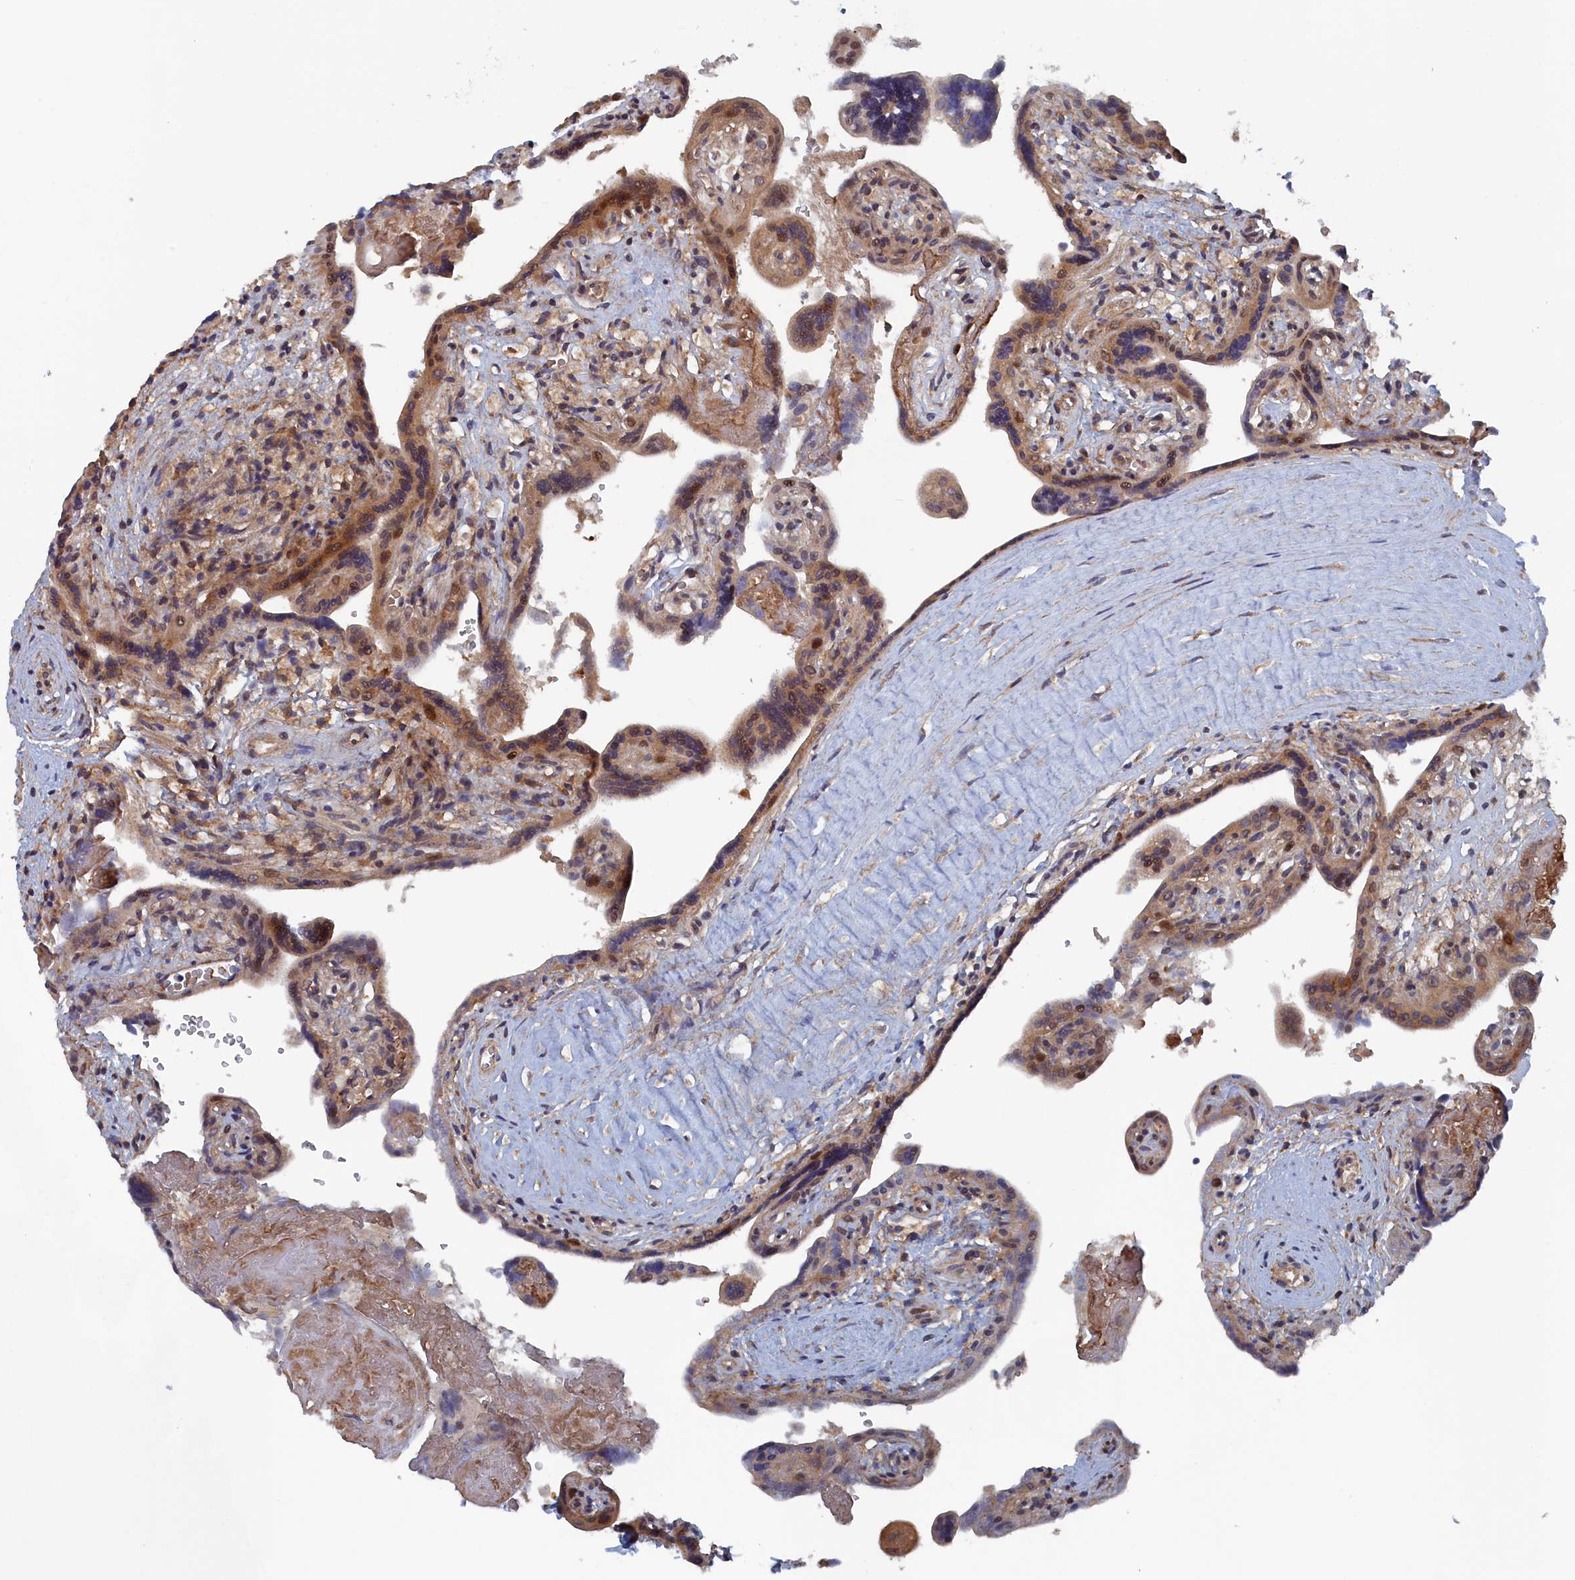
{"staining": {"intensity": "moderate", "quantity": "25%-75%", "location": "cytoplasmic/membranous,nuclear"}, "tissue": "placenta", "cell_type": "Trophoblastic cells", "image_type": "normal", "snomed": [{"axis": "morphology", "description": "Normal tissue, NOS"}, {"axis": "topography", "description": "Placenta"}], "caption": "Immunohistochemical staining of unremarkable human placenta reveals moderate cytoplasmic/membranous,nuclear protein expression in approximately 25%-75% of trophoblastic cells. Using DAB (3,3'-diaminobenzidine) (brown) and hematoxylin (blue) stains, captured at high magnification using brightfield microscopy.", "gene": "ELOVL6", "patient": {"sex": "female", "age": 37}}